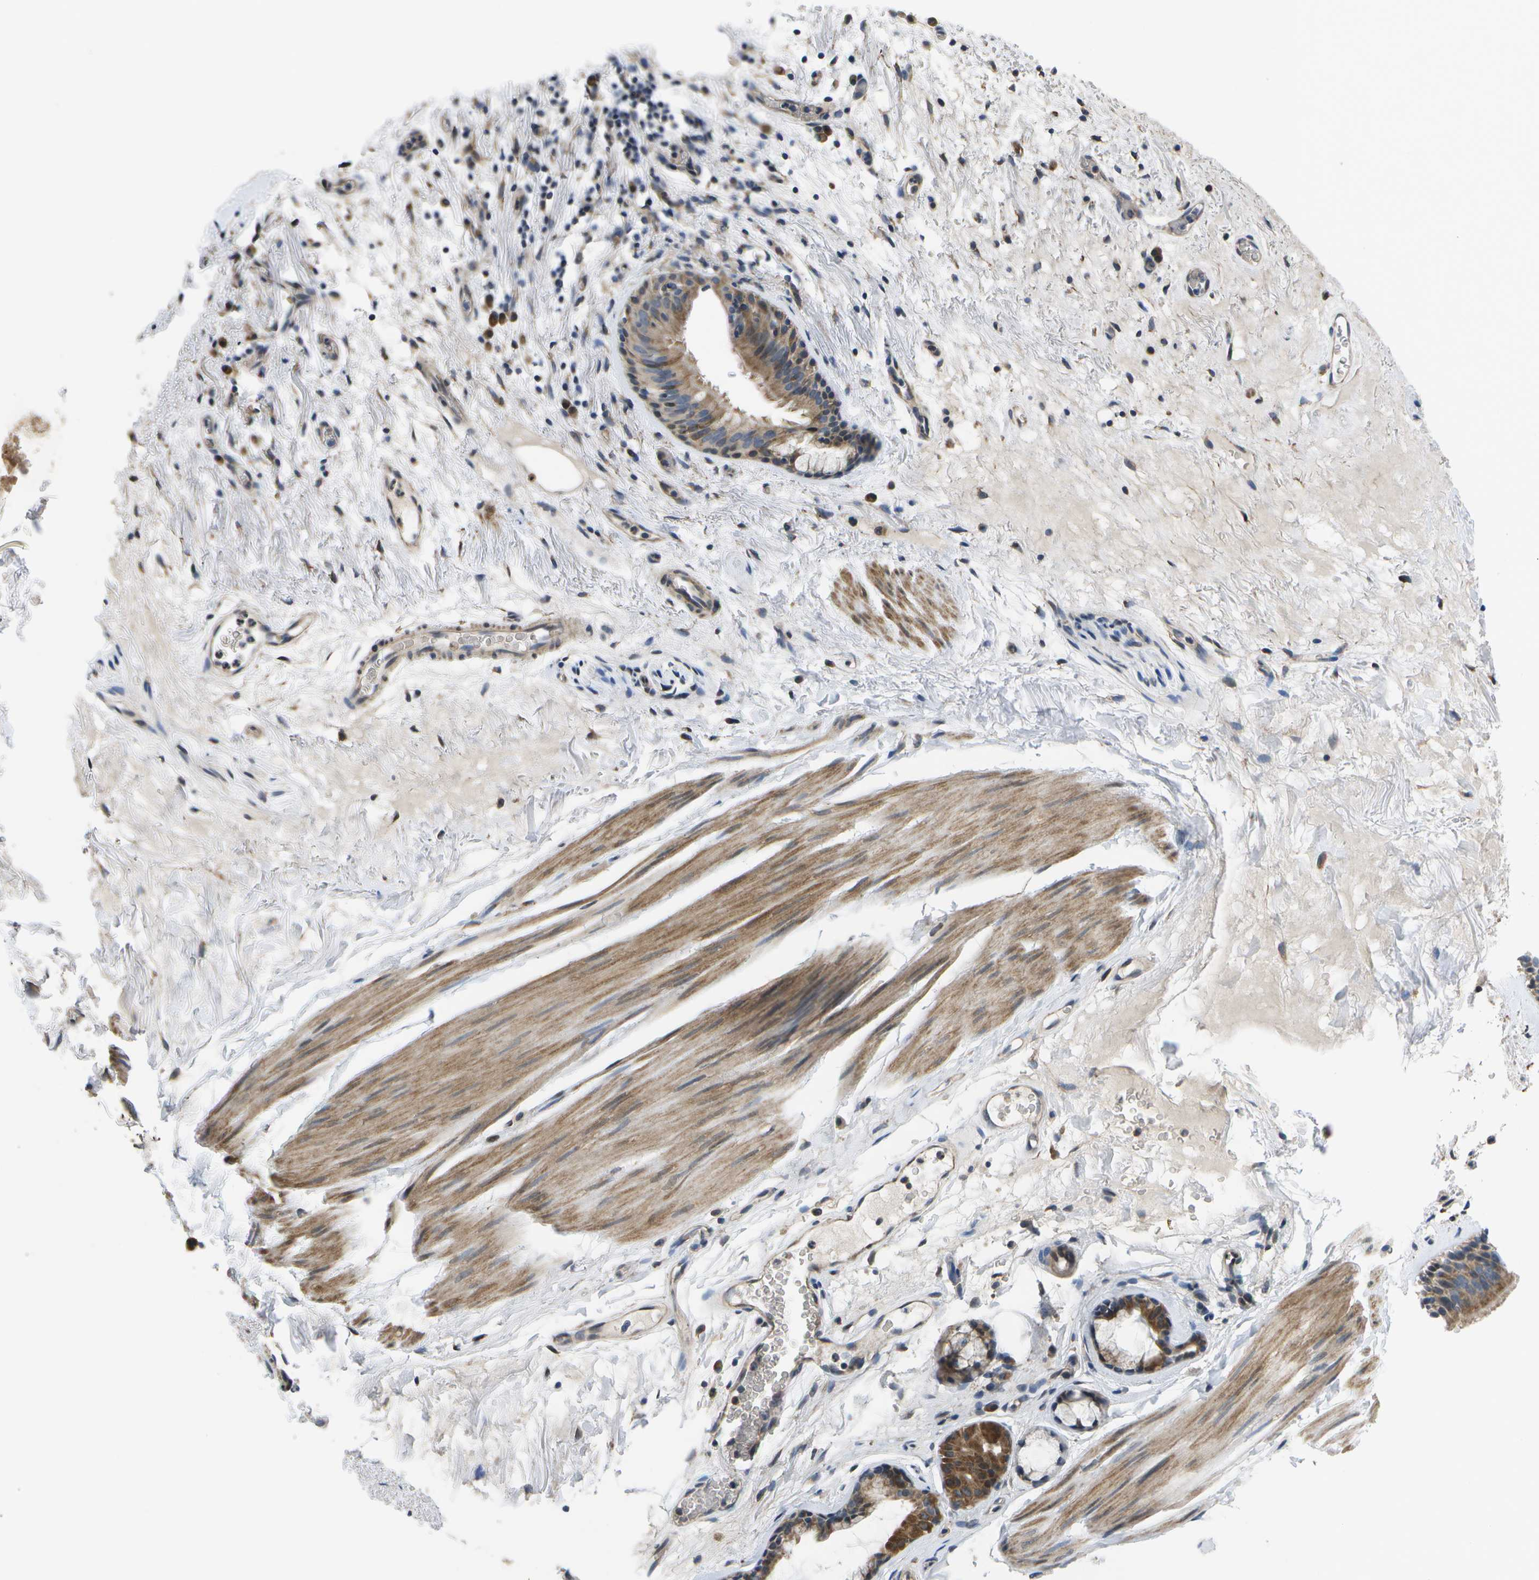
{"staining": {"intensity": "moderate", "quantity": ">75%", "location": "cytoplasmic/membranous"}, "tissue": "bronchus", "cell_type": "Respiratory epithelial cells", "image_type": "normal", "snomed": [{"axis": "morphology", "description": "Normal tissue, NOS"}, {"axis": "topography", "description": "Cartilage tissue"}], "caption": "Bronchus was stained to show a protein in brown. There is medium levels of moderate cytoplasmic/membranous positivity in about >75% of respiratory epithelial cells. (DAB (3,3'-diaminobenzidine) IHC with brightfield microscopy, high magnification).", "gene": "HADHA", "patient": {"sex": "female", "age": 63}}